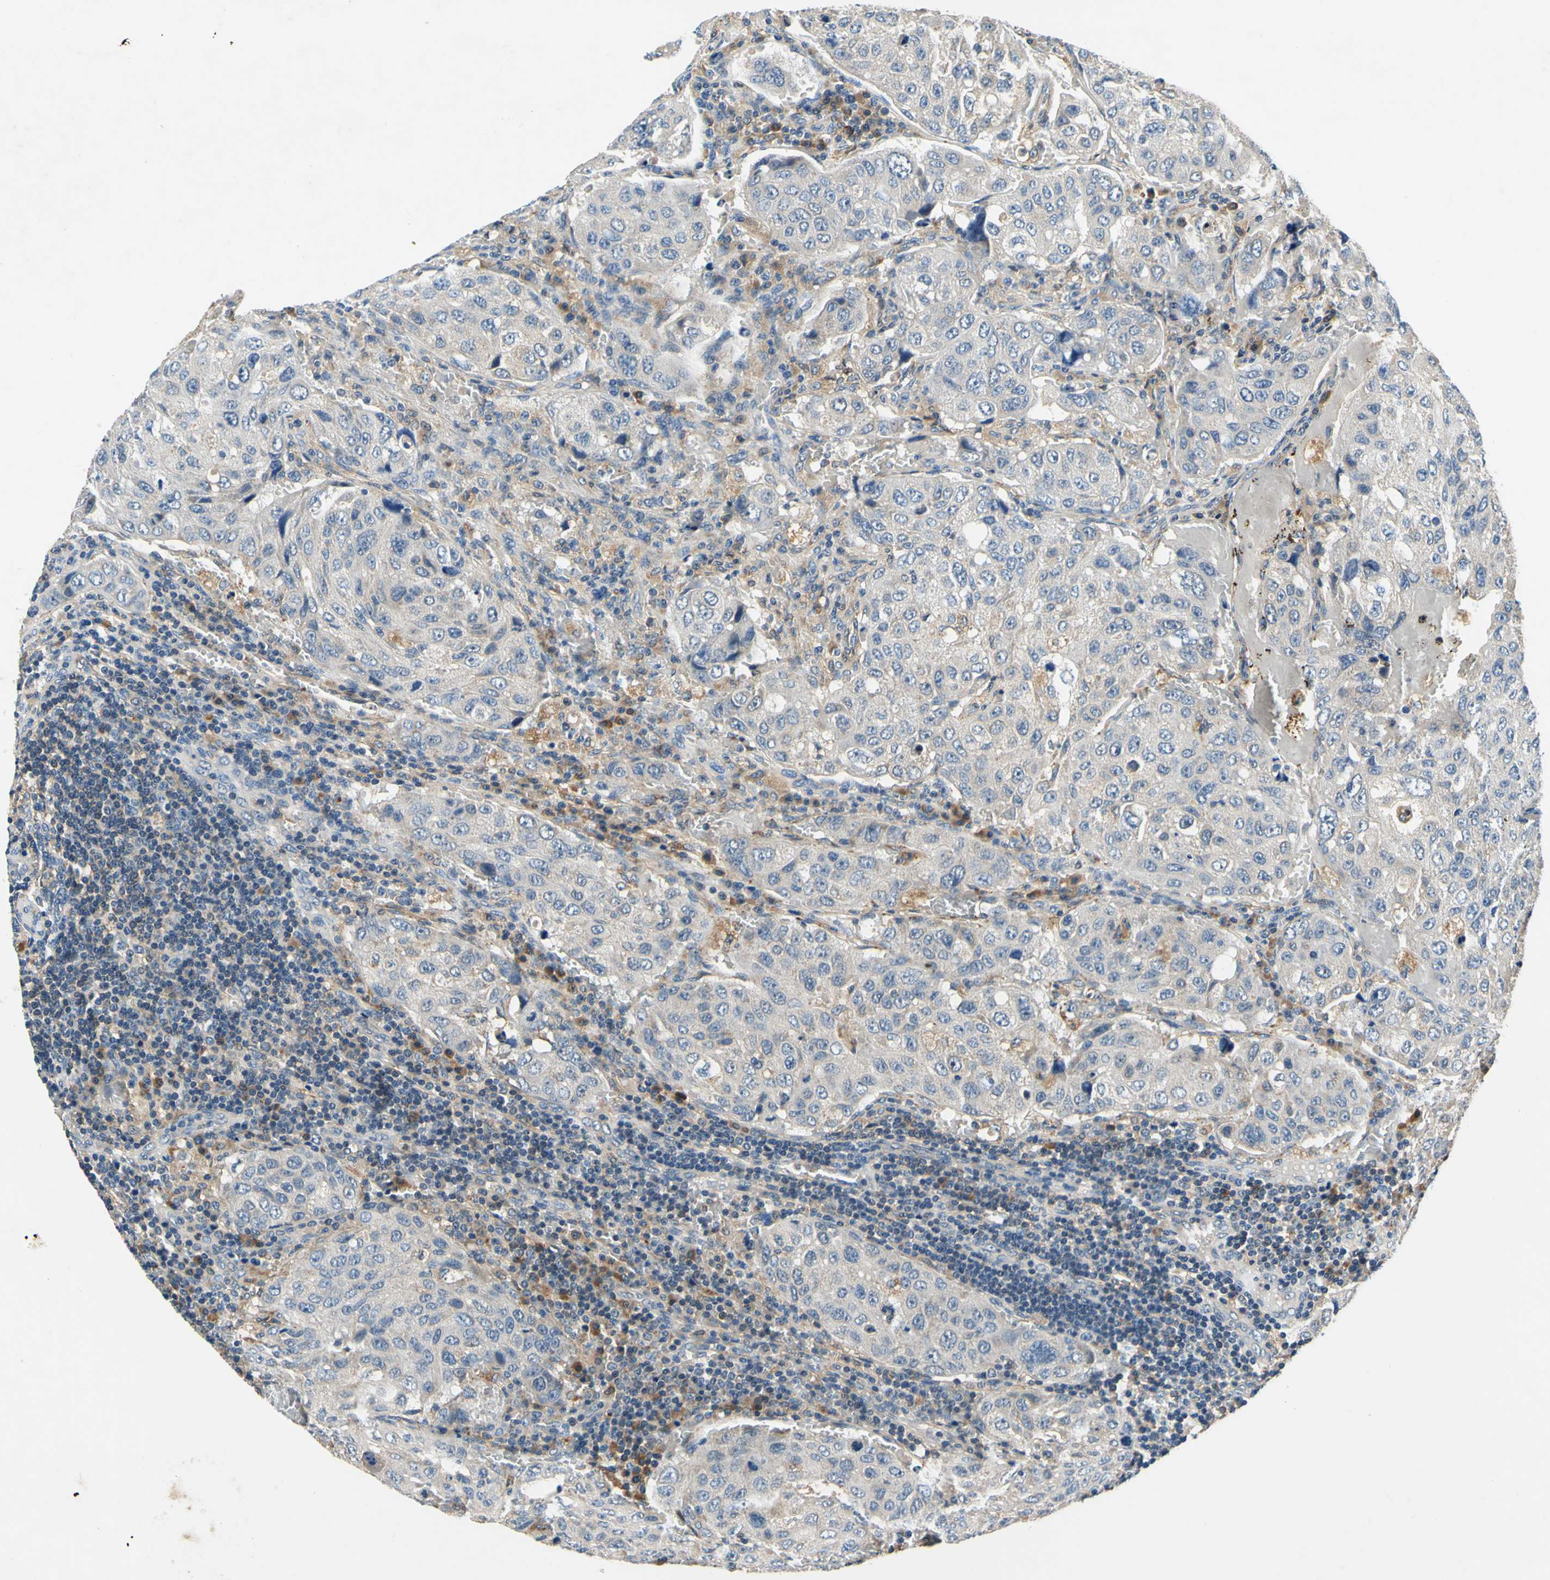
{"staining": {"intensity": "negative", "quantity": "none", "location": "none"}, "tissue": "urothelial cancer", "cell_type": "Tumor cells", "image_type": "cancer", "snomed": [{"axis": "morphology", "description": "Urothelial carcinoma, High grade"}, {"axis": "topography", "description": "Lymph node"}, {"axis": "topography", "description": "Urinary bladder"}], "caption": "The immunohistochemistry (IHC) micrograph has no significant staining in tumor cells of urothelial cancer tissue.", "gene": "PLA2G4A", "patient": {"sex": "male", "age": 51}}